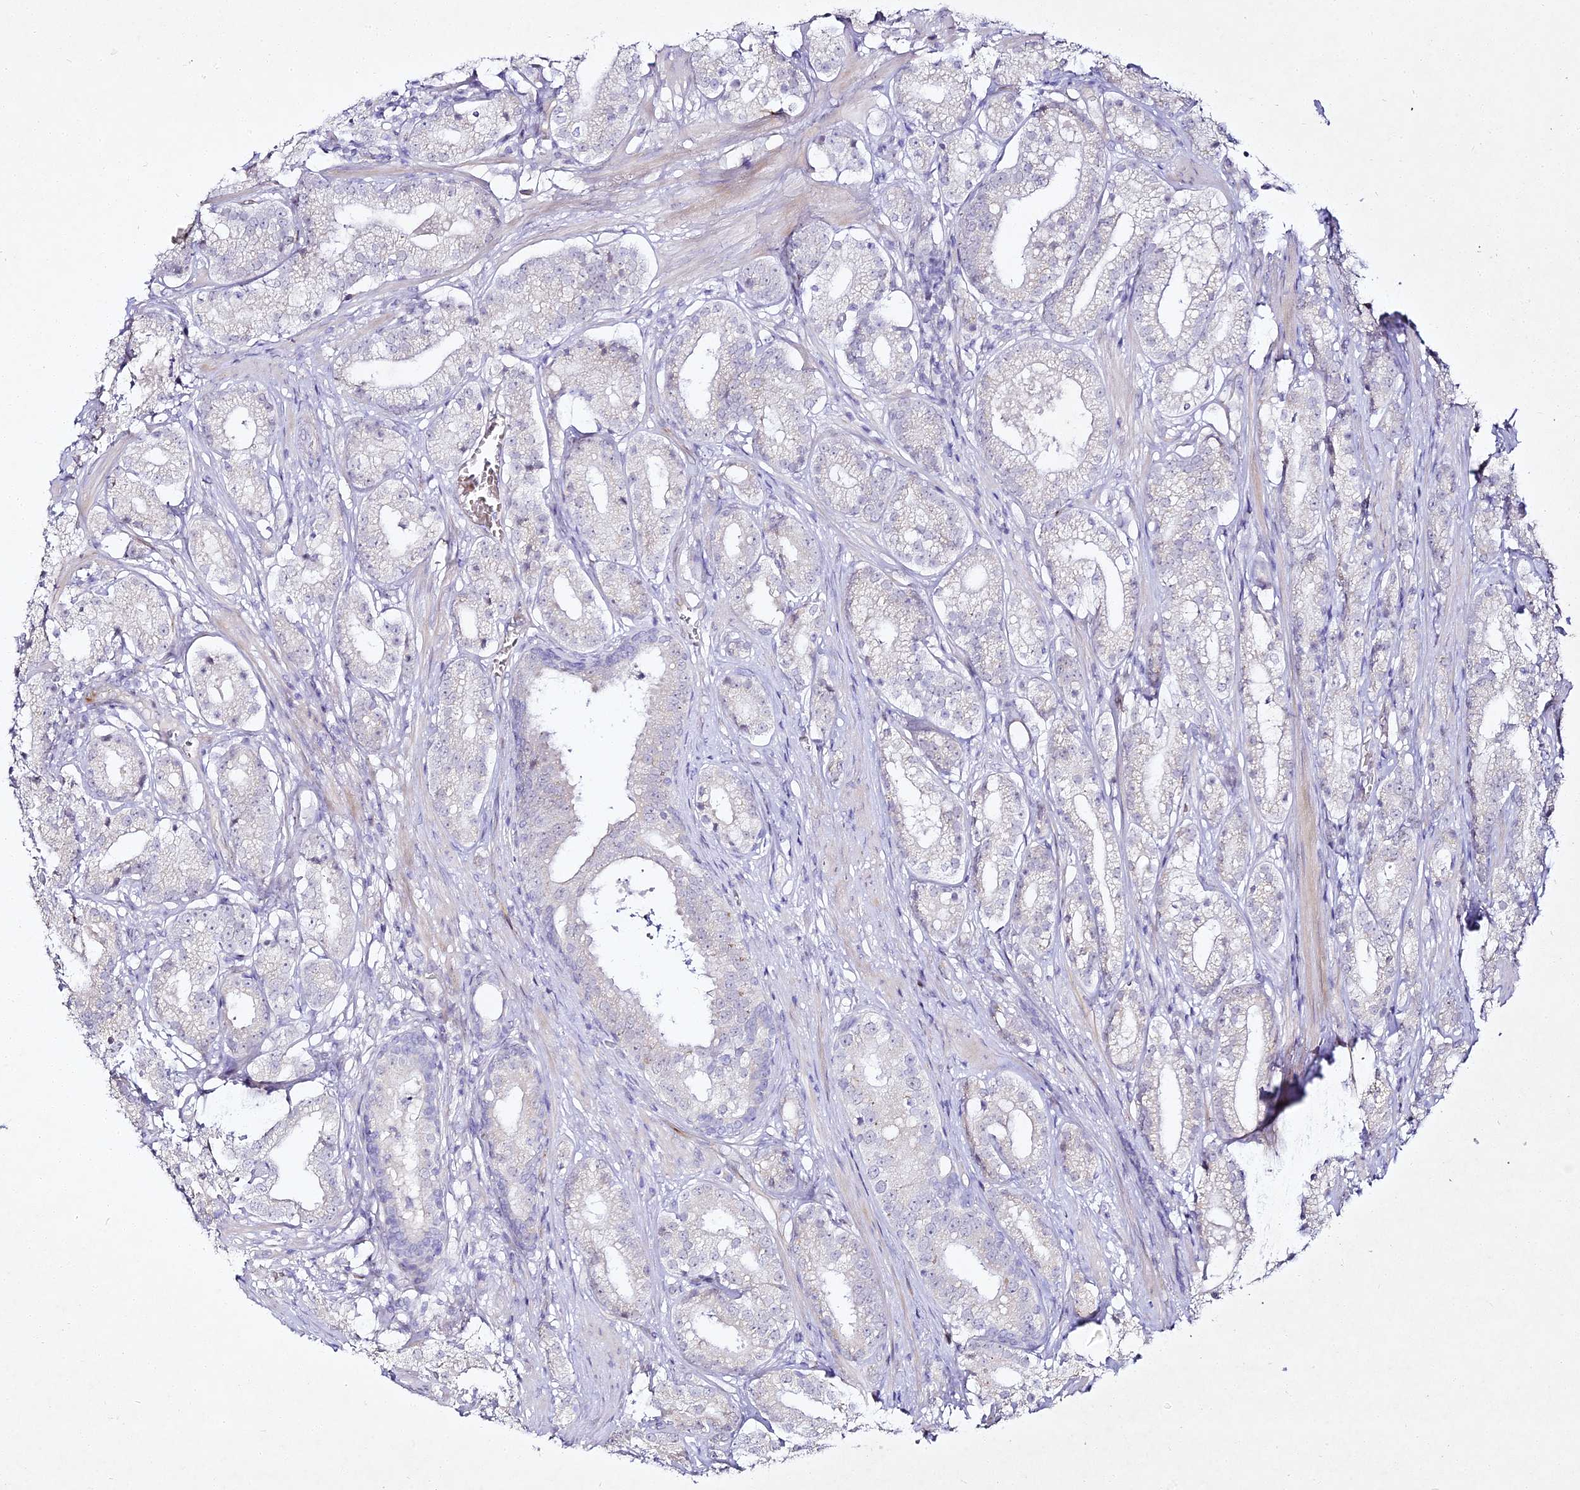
{"staining": {"intensity": "negative", "quantity": "none", "location": "none"}, "tissue": "prostate cancer", "cell_type": "Tumor cells", "image_type": "cancer", "snomed": [{"axis": "morphology", "description": "Adenocarcinoma, High grade"}, {"axis": "topography", "description": "Prostate"}], "caption": "This is an IHC image of adenocarcinoma (high-grade) (prostate). There is no positivity in tumor cells.", "gene": "ALPG", "patient": {"sex": "male", "age": 69}}